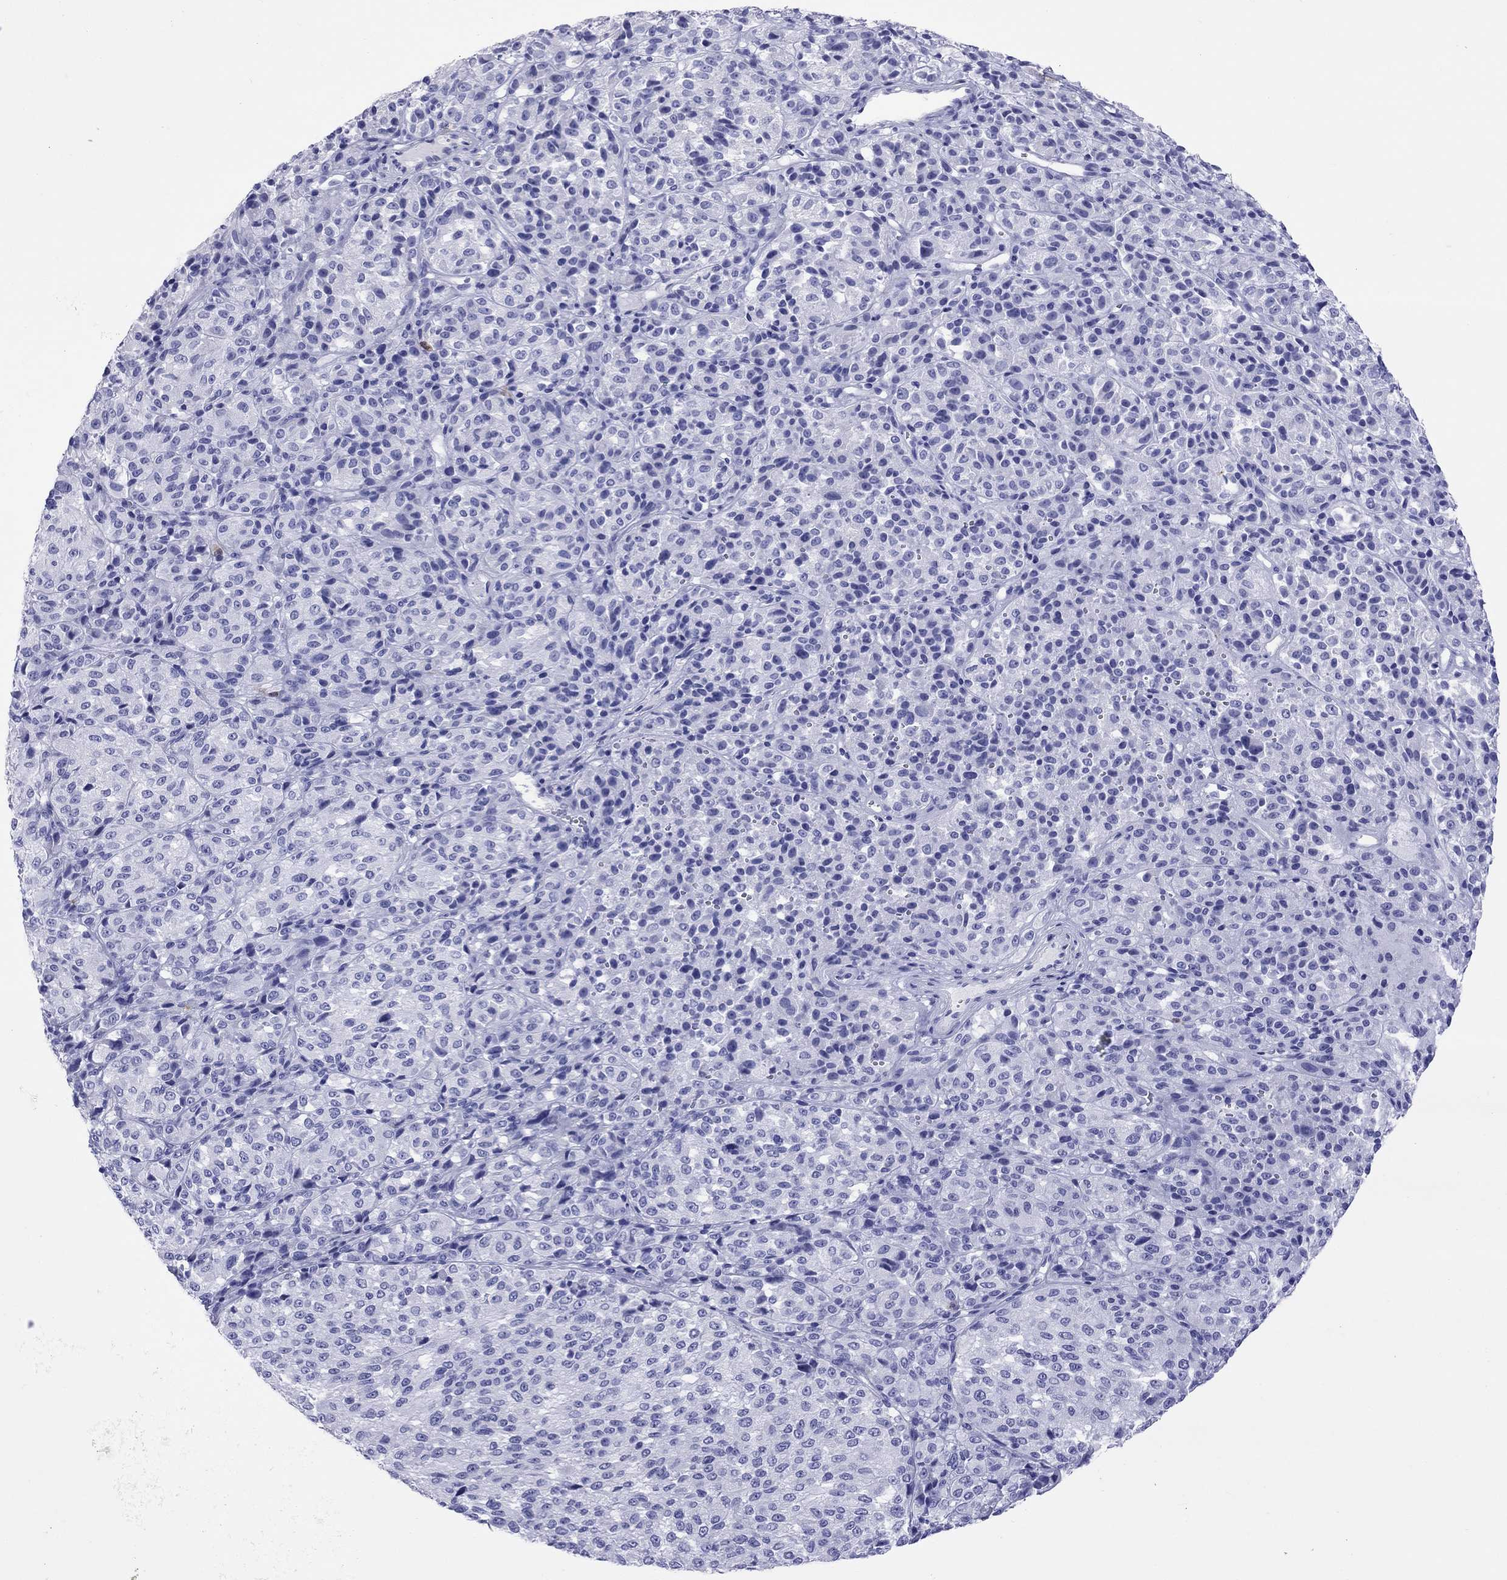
{"staining": {"intensity": "negative", "quantity": "none", "location": "none"}, "tissue": "melanoma", "cell_type": "Tumor cells", "image_type": "cancer", "snomed": [{"axis": "morphology", "description": "Malignant melanoma, Metastatic site"}, {"axis": "topography", "description": "Brain"}], "caption": "Tumor cells show no significant protein positivity in melanoma. (DAB (3,3'-diaminobenzidine) immunohistochemistry with hematoxylin counter stain).", "gene": "SLAMF1", "patient": {"sex": "female", "age": 56}}